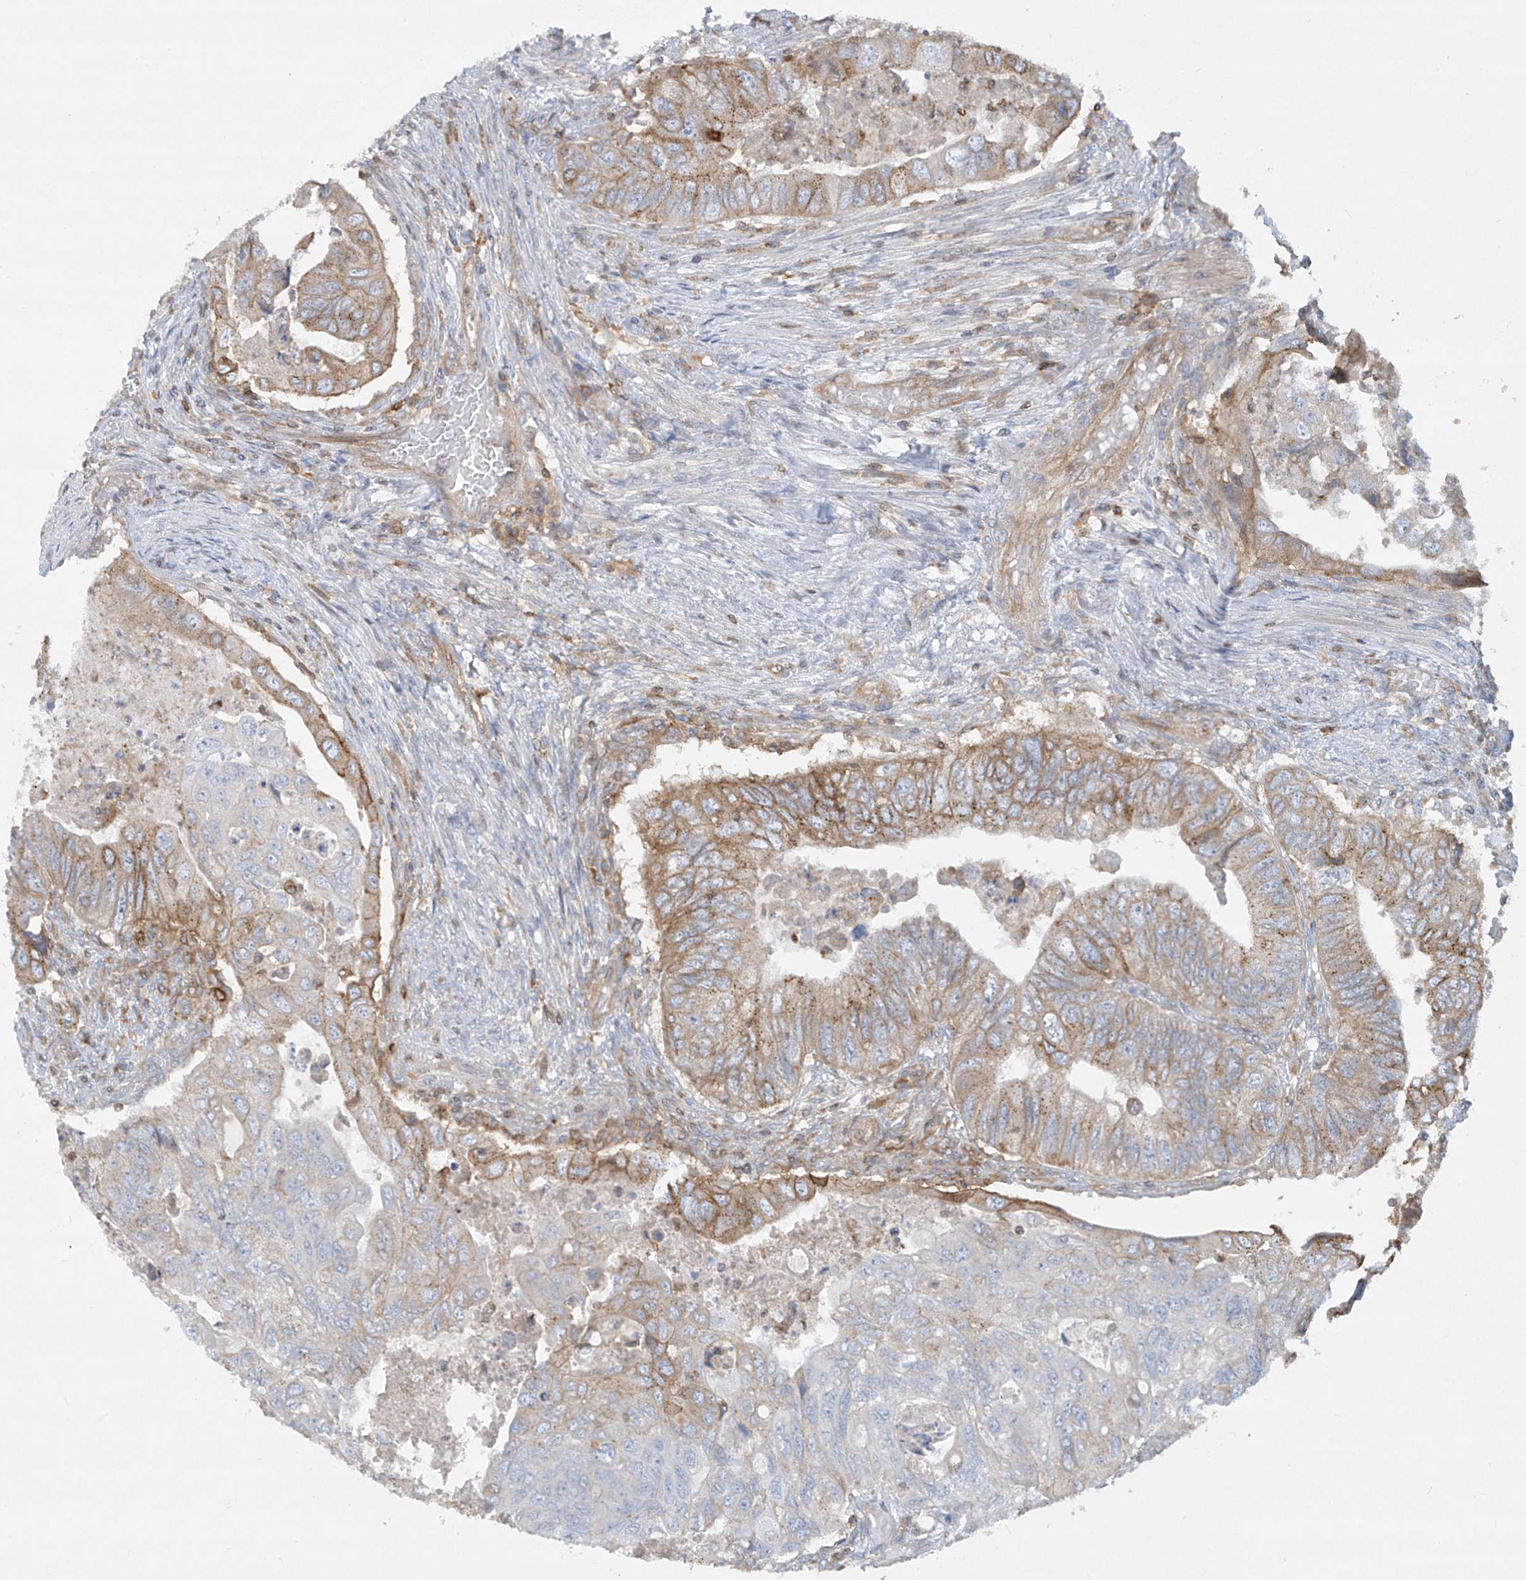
{"staining": {"intensity": "moderate", "quantity": "<25%", "location": "cytoplasmic/membranous"}, "tissue": "colorectal cancer", "cell_type": "Tumor cells", "image_type": "cancer", "snomed": [{"axis": "morphology", "description": "Adenocarcinoma, NOS"}, {"axis": "topography", "description": "Rectum"}], "caption": "IHC image of colorectal adenocarcinoma stained for a protein (brown), which reveals low levels of moderate cytoplasmic/membranous staining in approximately <25% of tumor cells.", "gene": "HLA-E", "patient": {"sex": "male", "age": 63}}